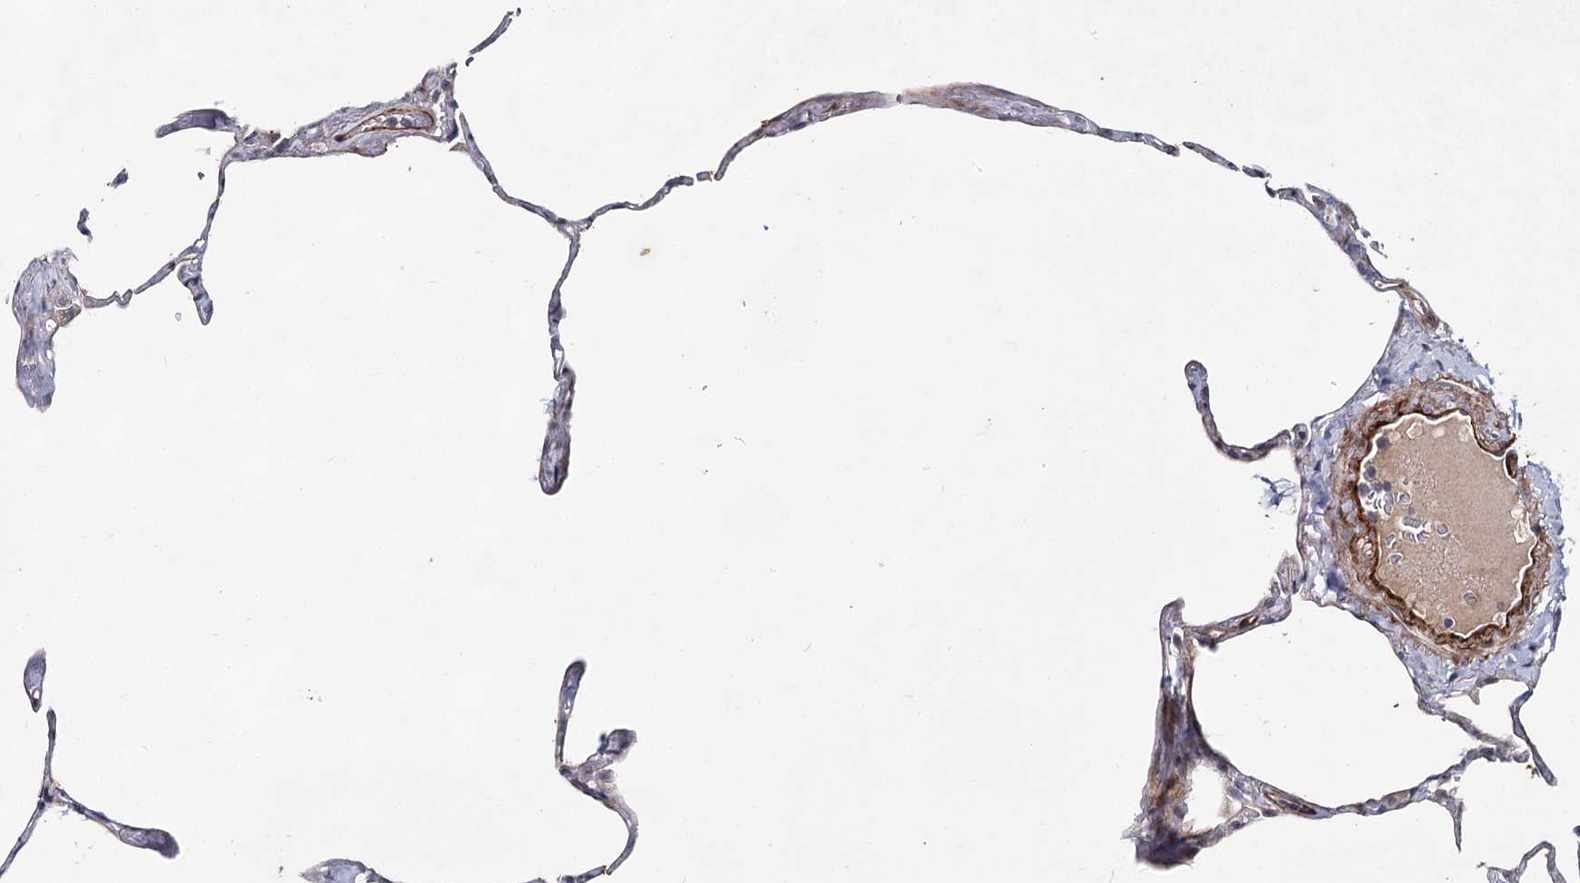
{"staining": {"intensity": "moderate", "quantity": "<25%", "location": "cytoplasmic/membranous"}, "tissue": "lung", "cell_type": "Alveolar cells", "image_type": "normal", "snomed": [{"axis": "morphology", "description": "Normal tissue, NOS"}, {"axis": "topography", "description": "Lung"}], "caption": "Lung stained with a brown dye displays moderate cytoplasmic/membranous positive expression in about <25% of alveolar cells.", "gene": "ATL2", "patient": {"sex": "male", "age": 65}}